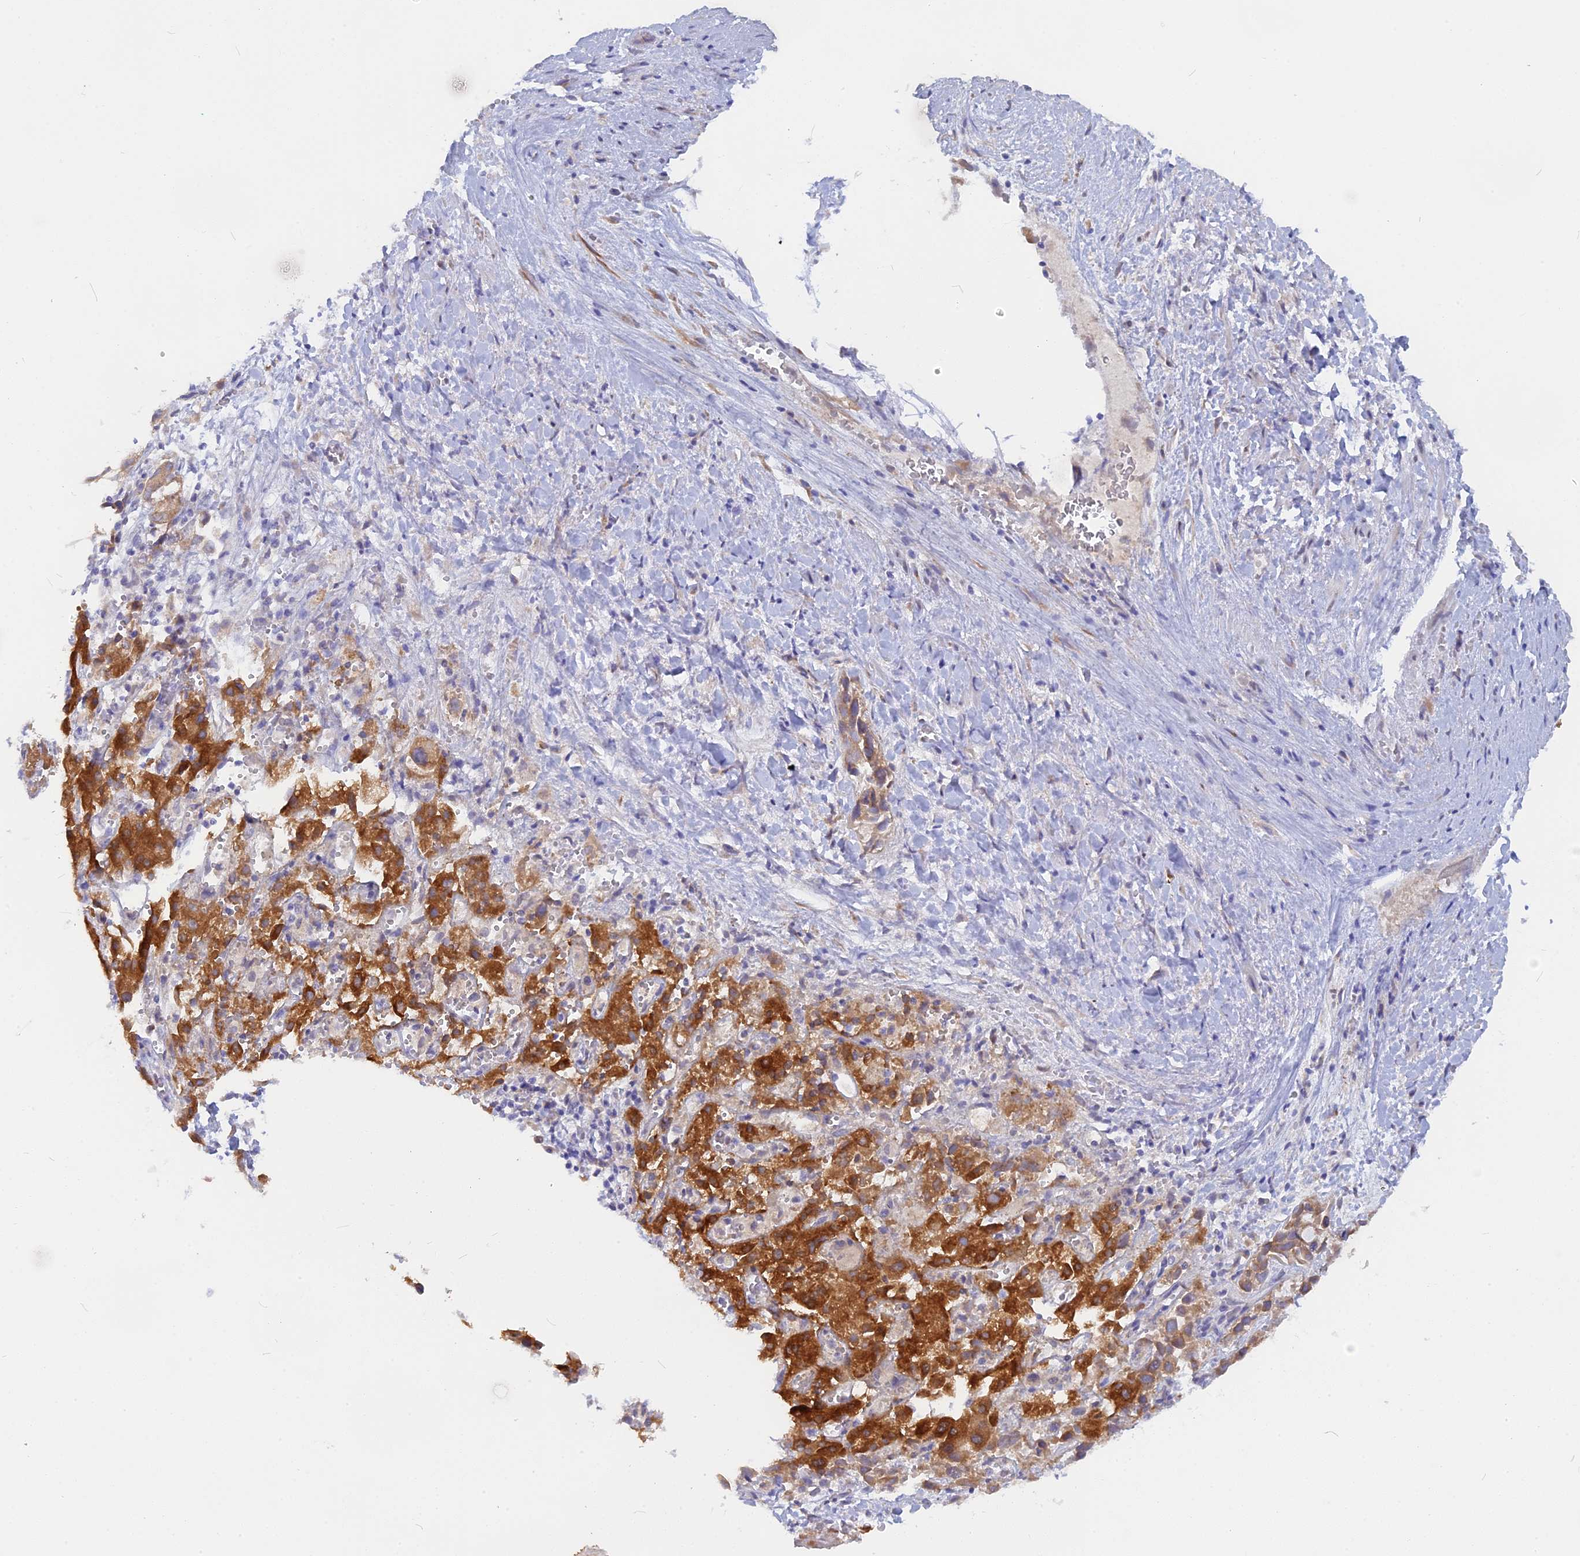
{"staining": {"intensity": "strong", "quantity": "25%-75%", "location": "cytoplasmic/membranous"}, "tissue": "liver cancer", "cell_type": "Tumor cells", "image_type": "cancer", "snomed": [{"axis": "morphology", "description": "Cholangiocarcinoma"}, {"axis": "topography", "description": "Liver"}], "caption": "IHC of liver cholangiocarcinoma reveals high levels of strong cytoplasmic/membranous expression in about 25%-75% of tumor cells. The staining is performed using DAB (3,3'-diaminobenzidine) brown chromogen to label protein expression. The nuclei are counter-stained blue using hematoxylin.", "gene": "TLCD1", "patient": {"sex": "female", "age": 52}}